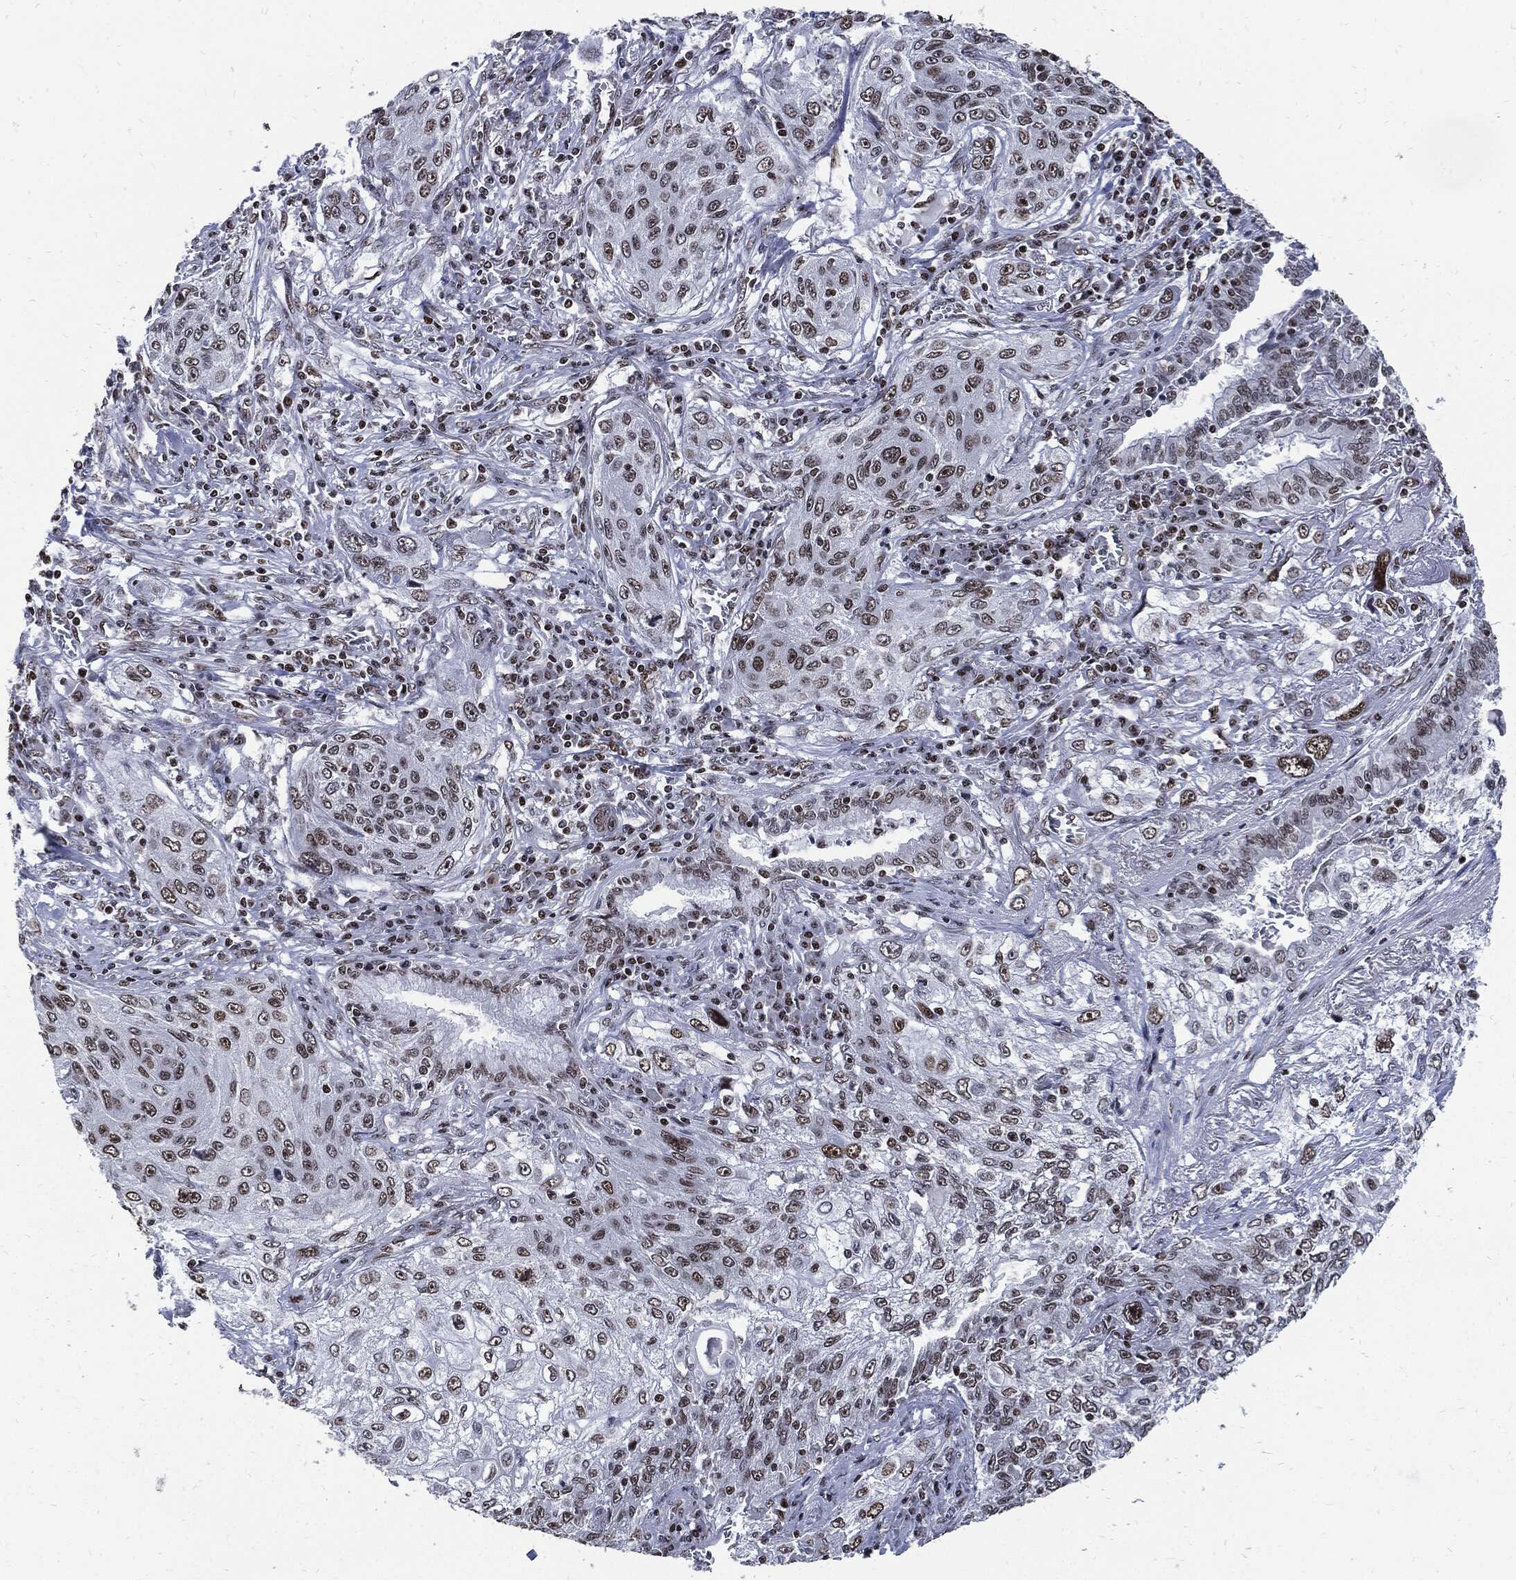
{"staining": {"intensity": "weak", "quantity": "25%-75%", "location": "nuclear"}, "tissue": "lung cancer", "cell_type": "Tumor cells", "image_type": "cancer", "snomed": [{"axis": "morphology", "description": "Squamous cell carcinoma, NOS"}, {"axis": "topography", "description": "Lung"}], "caption": "IHC image of lung squamous cell carcinoma stained for a protein (brown), which displays low levels of weak nuclear positivity in approximately 25%-75% of tumor cells.", "gene": "TERF2", "patient": {"sex": "female", "age": 69}}